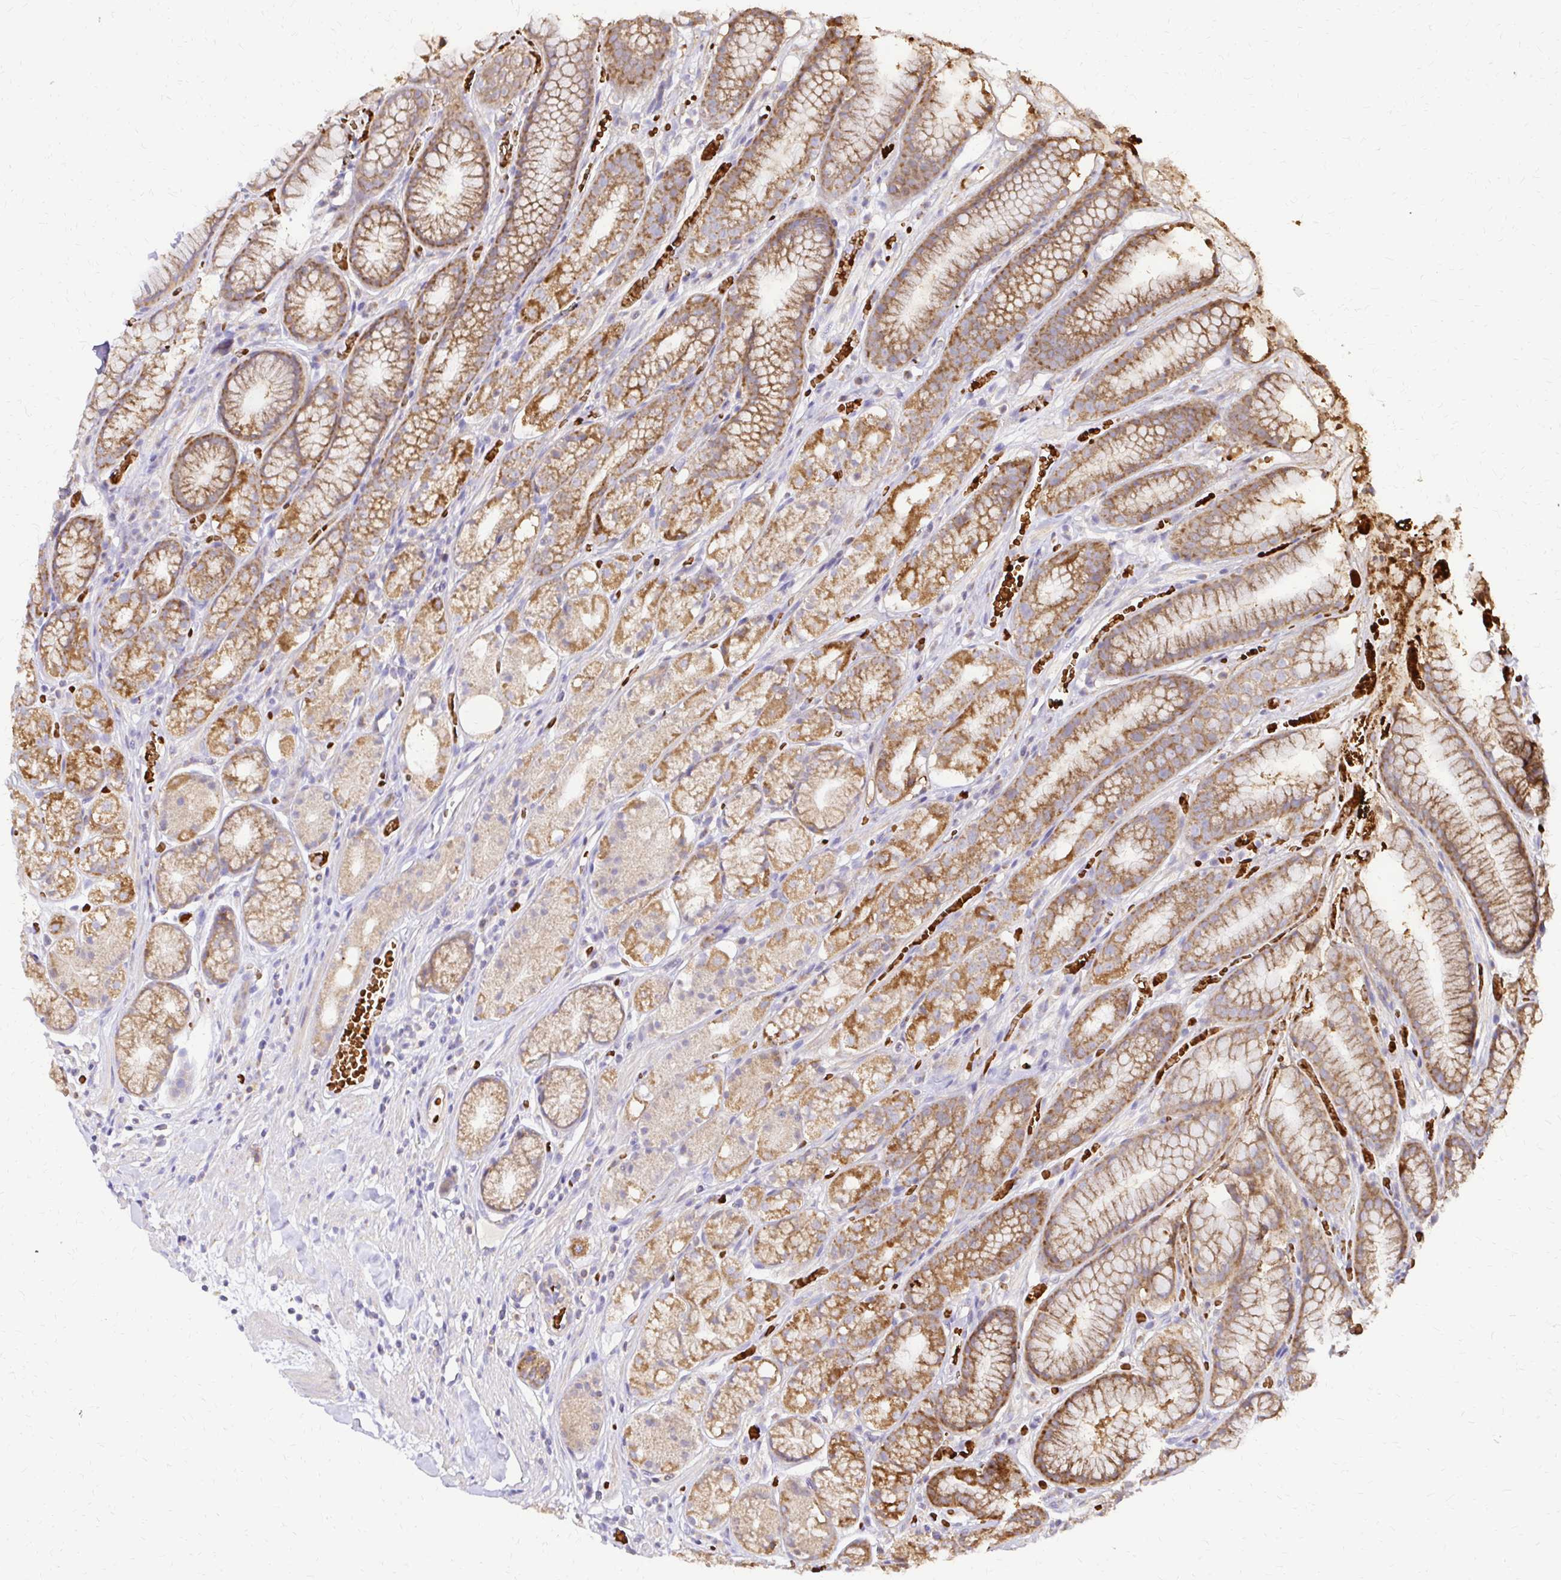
{"staining": {"intensity": "moderate", "quantity": ">75%", "location": "cytoplasmic/membranous"}, "tissue": "stomach", "cell_type": "Glandular cells", "image_type": "normal", "snomed": [{"axis": "morphology", "description": "Normal tissue, NOS"}, {"axis": "topography", "description": "Smooth muscle"}, {"axis": "topography", "description": "Stomach"}], "caption": "Stomach stained with DAB IHC reveals medium levels of moderate cytoplasmic/membranous staining in about >75% of glandular cells. The staining was performed using DAB to visualize the protein expression in brown, while the nuclei were stained in blue with hematoxylin (Magnification: 20x).", "gene": "MRPL13", "patient": {"sex": "male", "age": 70}}